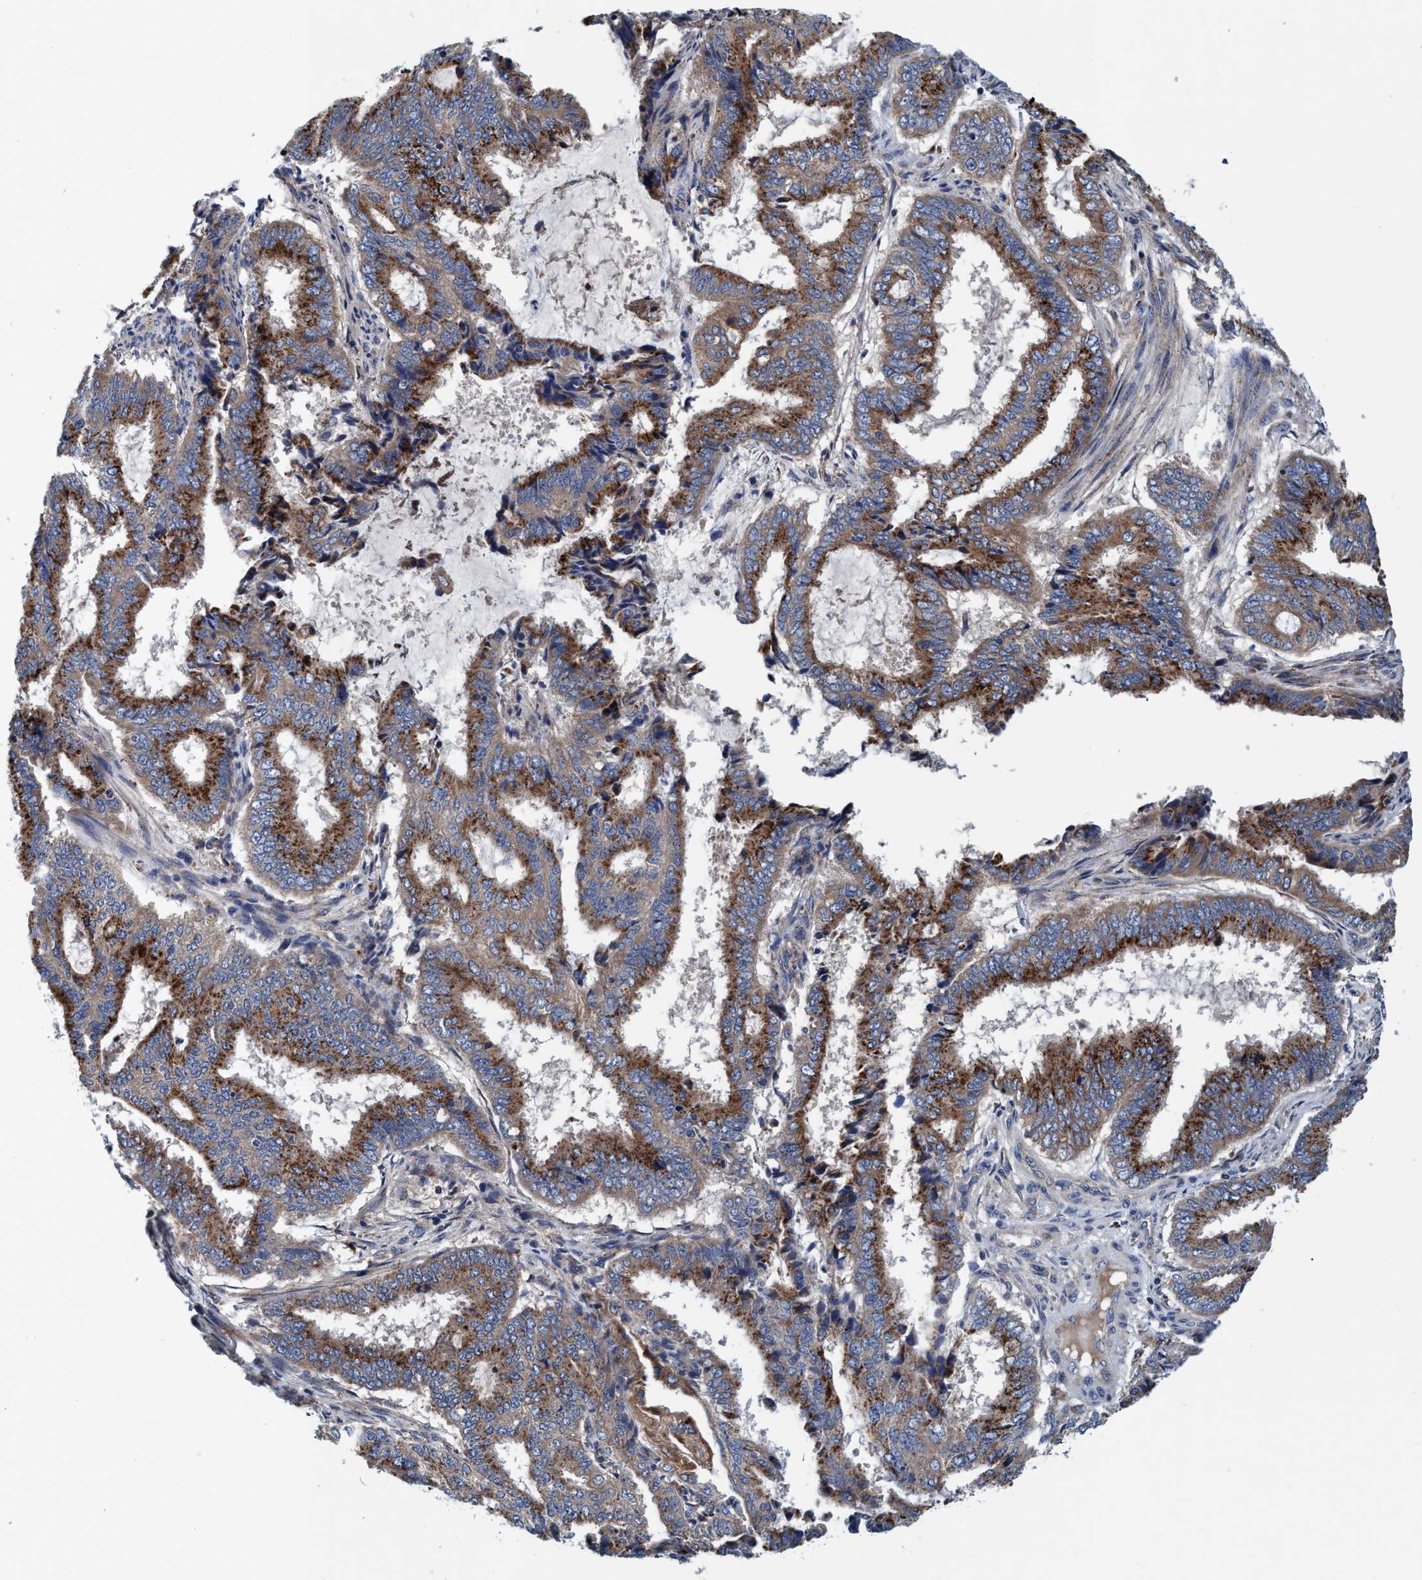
{"staining": {"intensity": "moderate", "quantity": ">75%", "location": "cytoplasmic/membranous"}, "tissue": "endometrial cancer", "cell_type": "Tumor cells", "image_type": "cancer", "snomed": [{"axis": "morphology", "description": "Adenocarcinoma, NOS"}, {"axis": "topography", "description": "Endometrium"}], "caption": "Endometrial adenocarcinoma was stained to show a protein in brown. There is medium levels of moderate cytoplasmic/membranous expression in approximately >75% of tumor cells.", "gene": "ENDOG", "patient": {"sex": "female", "age": 51}}